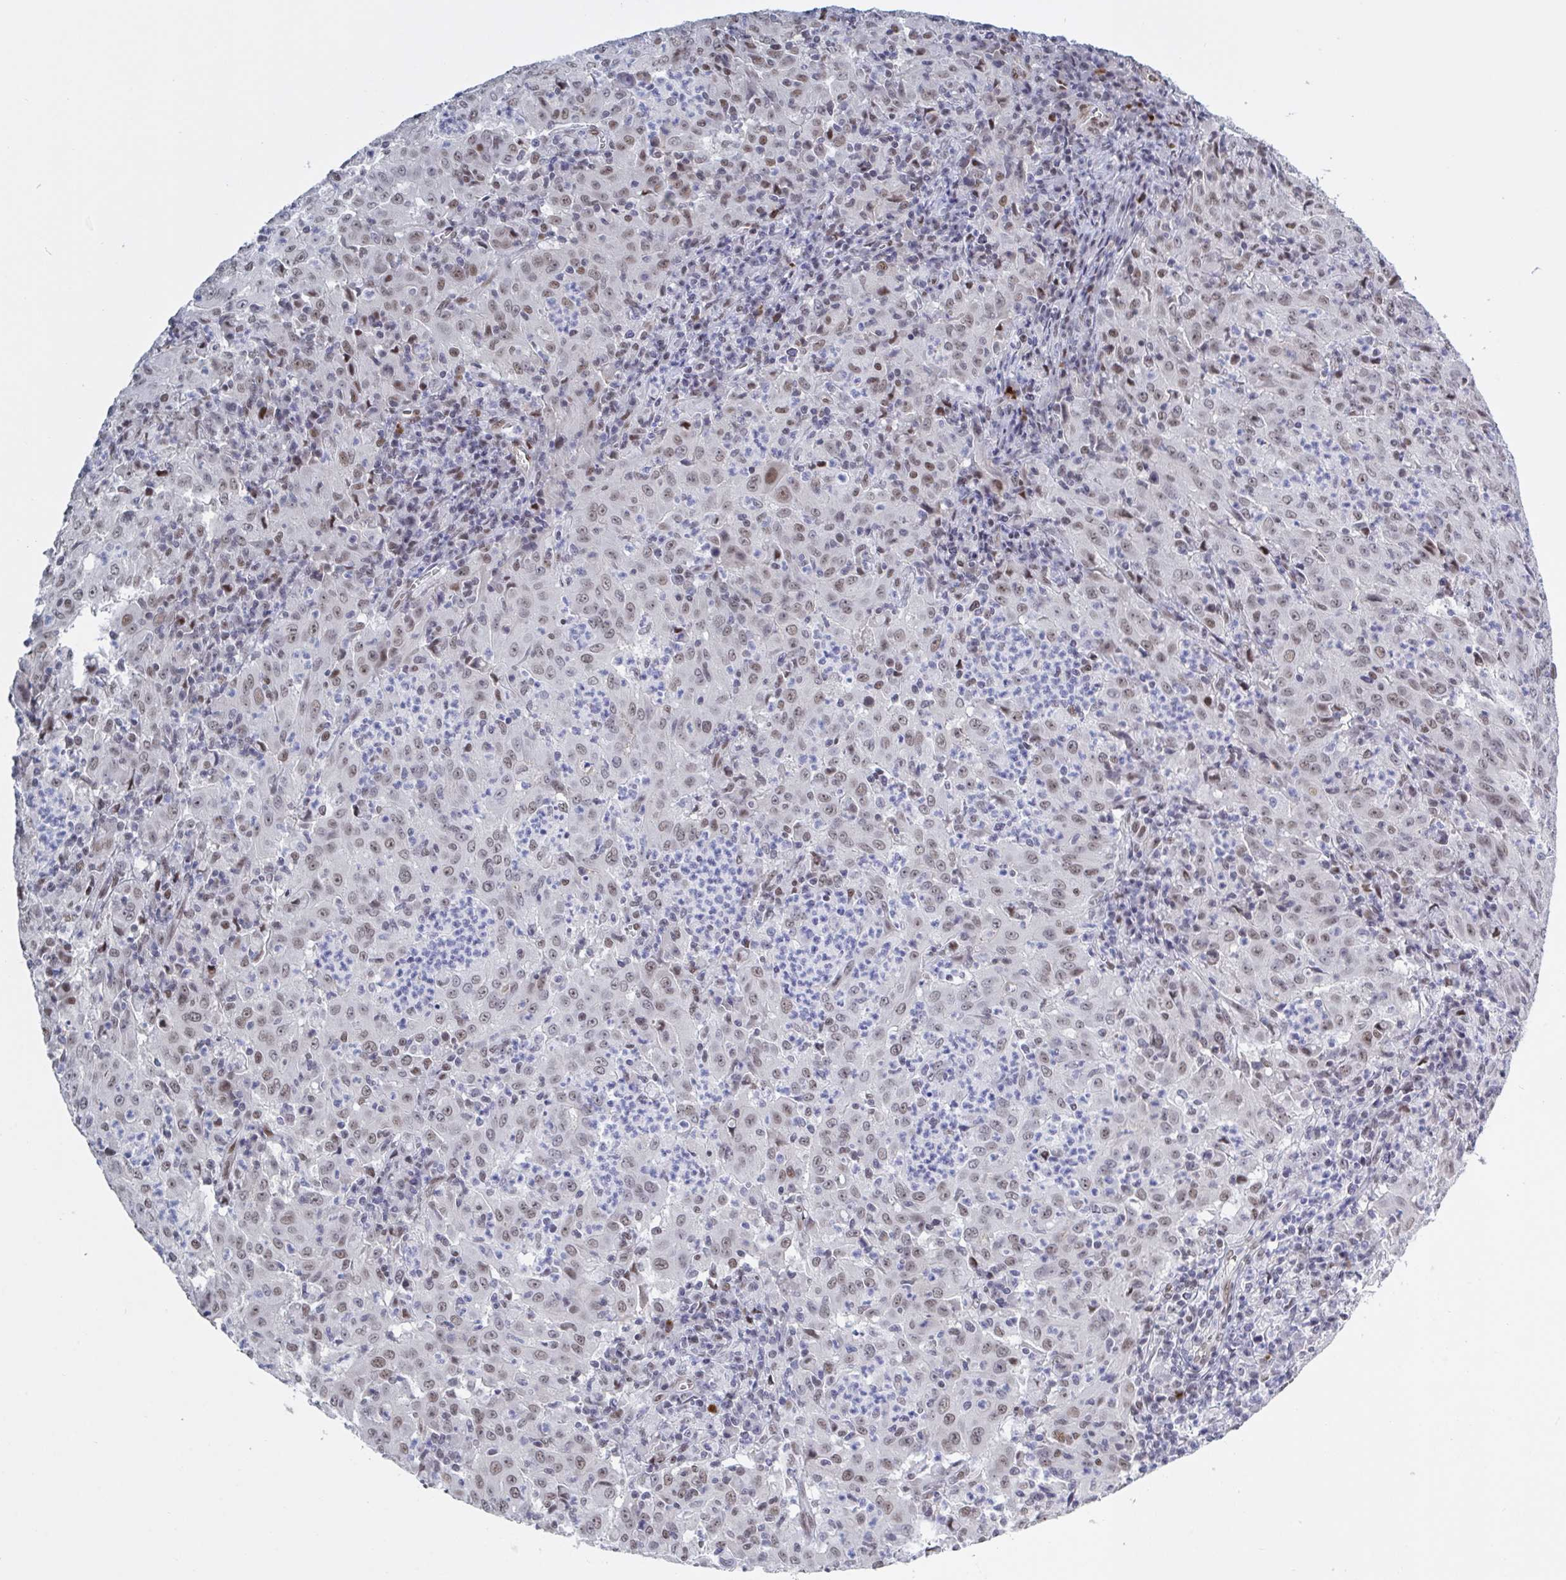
{"staining": {"intensity": "weak", "quantity": ">75%", "location": "nuclear"}, "tissue": "pancreatic cancer", "cell_type": "Tumor cells", "image_type": "cancer", "snomed": [{"axis": "morphology", "description": "Adenocarcinoma, NOS"}, {"axis": "topography", "description": "Pancreas"}], "caption": "About >75% of tumor cells in human pancreatic cancer reveal weak nuclear protein staining as visualized by brown immunohistochemical staining.", "gene": "BCL7B", "patient": {"sex": "male", "age": 63}}